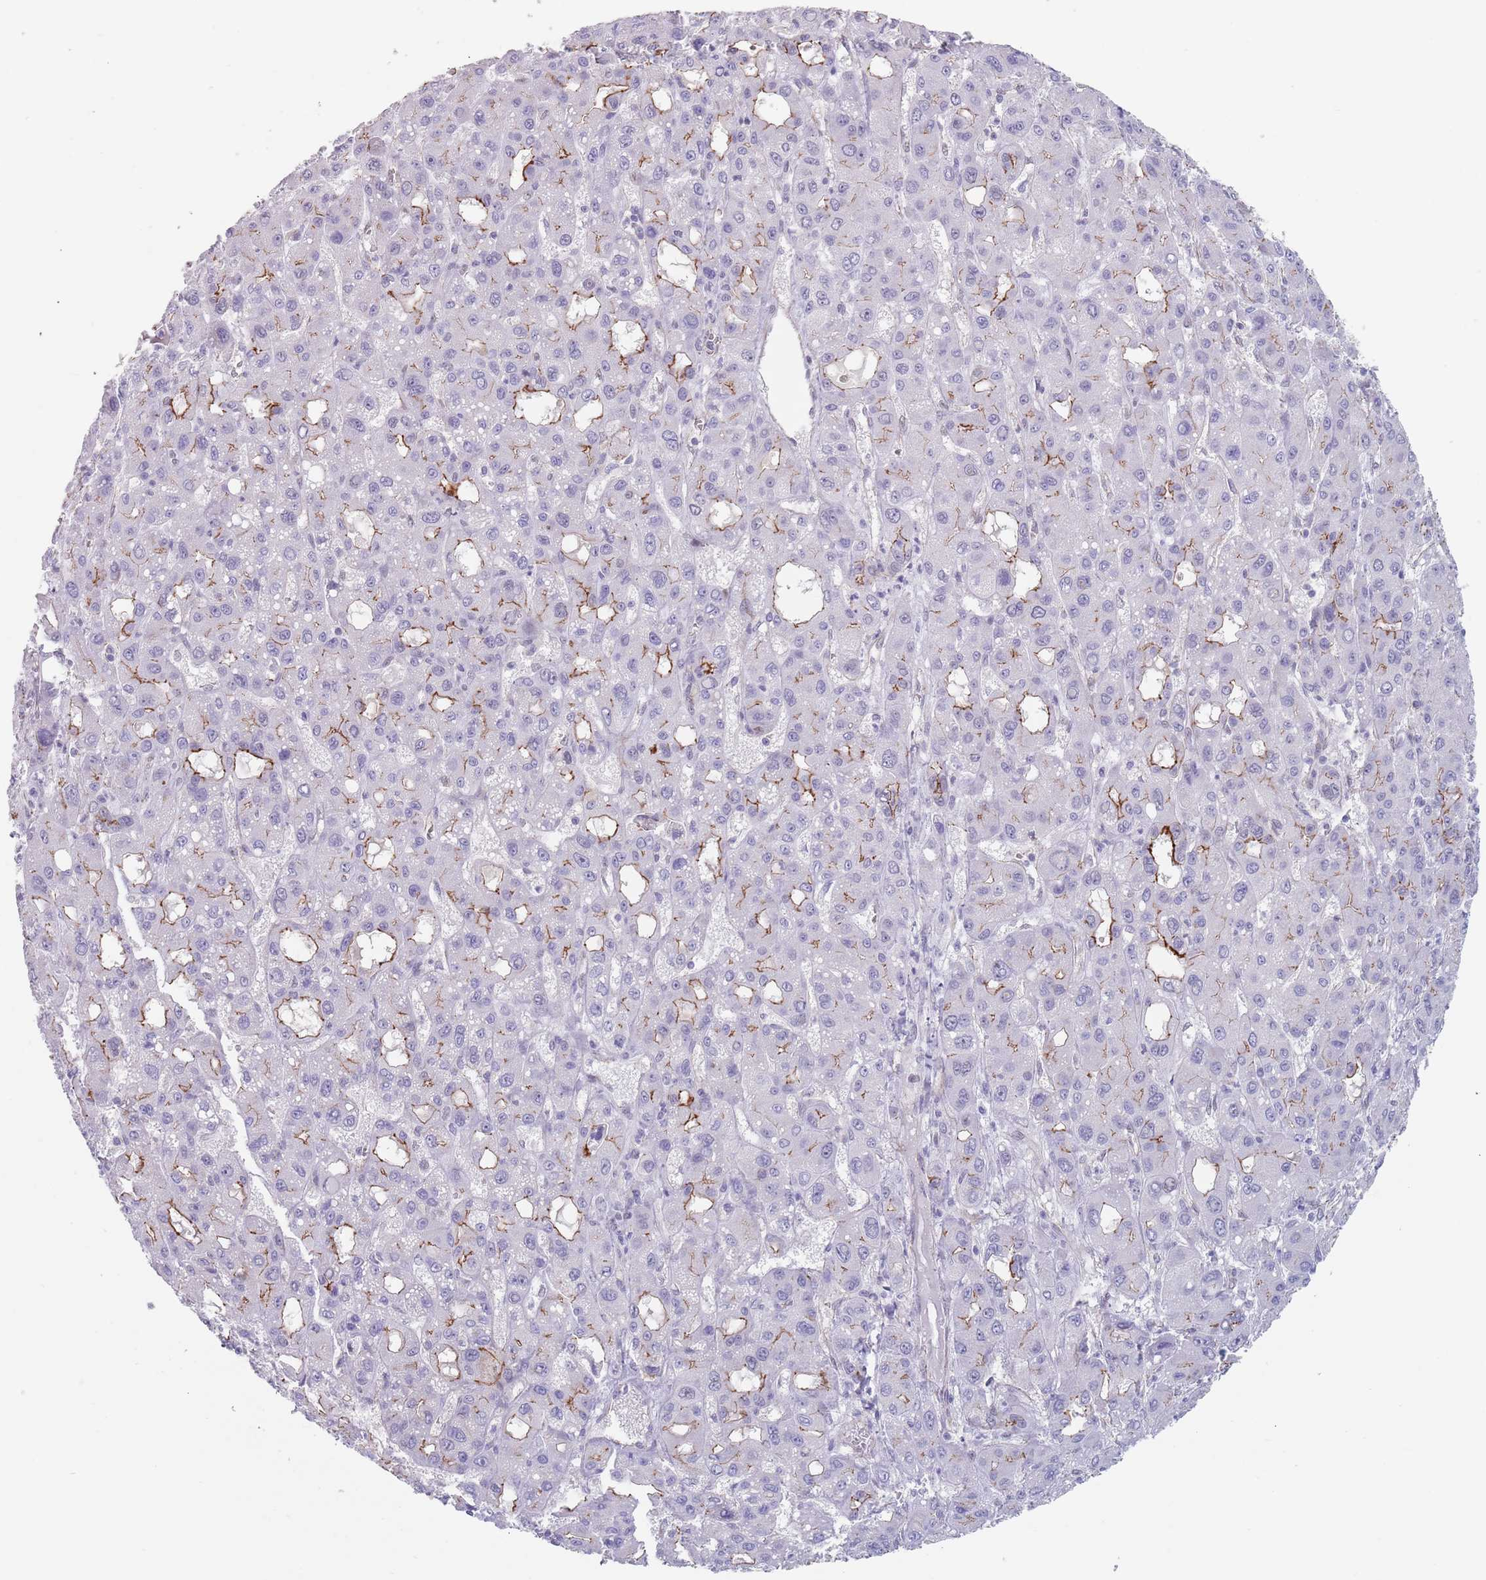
{"staining": {"intensity": "moderate", "quantity": "<25%", "location": "cytoplasmic/membranous"}, "tissue": "liver cancer", "cell_type": "Tumor cells", "image_type": "cancer", "snomed": [{"axis": "morphology", "description": "Carcinoma, Hepatocellular, NOS"}, {"axis": "topography", "description": "Liver"}], "caption": "Liver hepatocellular carcinoma was stained to show a protein in brown. There is low levels of moderate cytoplasmic/membranous staining in approximately <25% of tumor cells.", "gene": "OR5A2", "patient": {"sex": "male", "age": 55}}